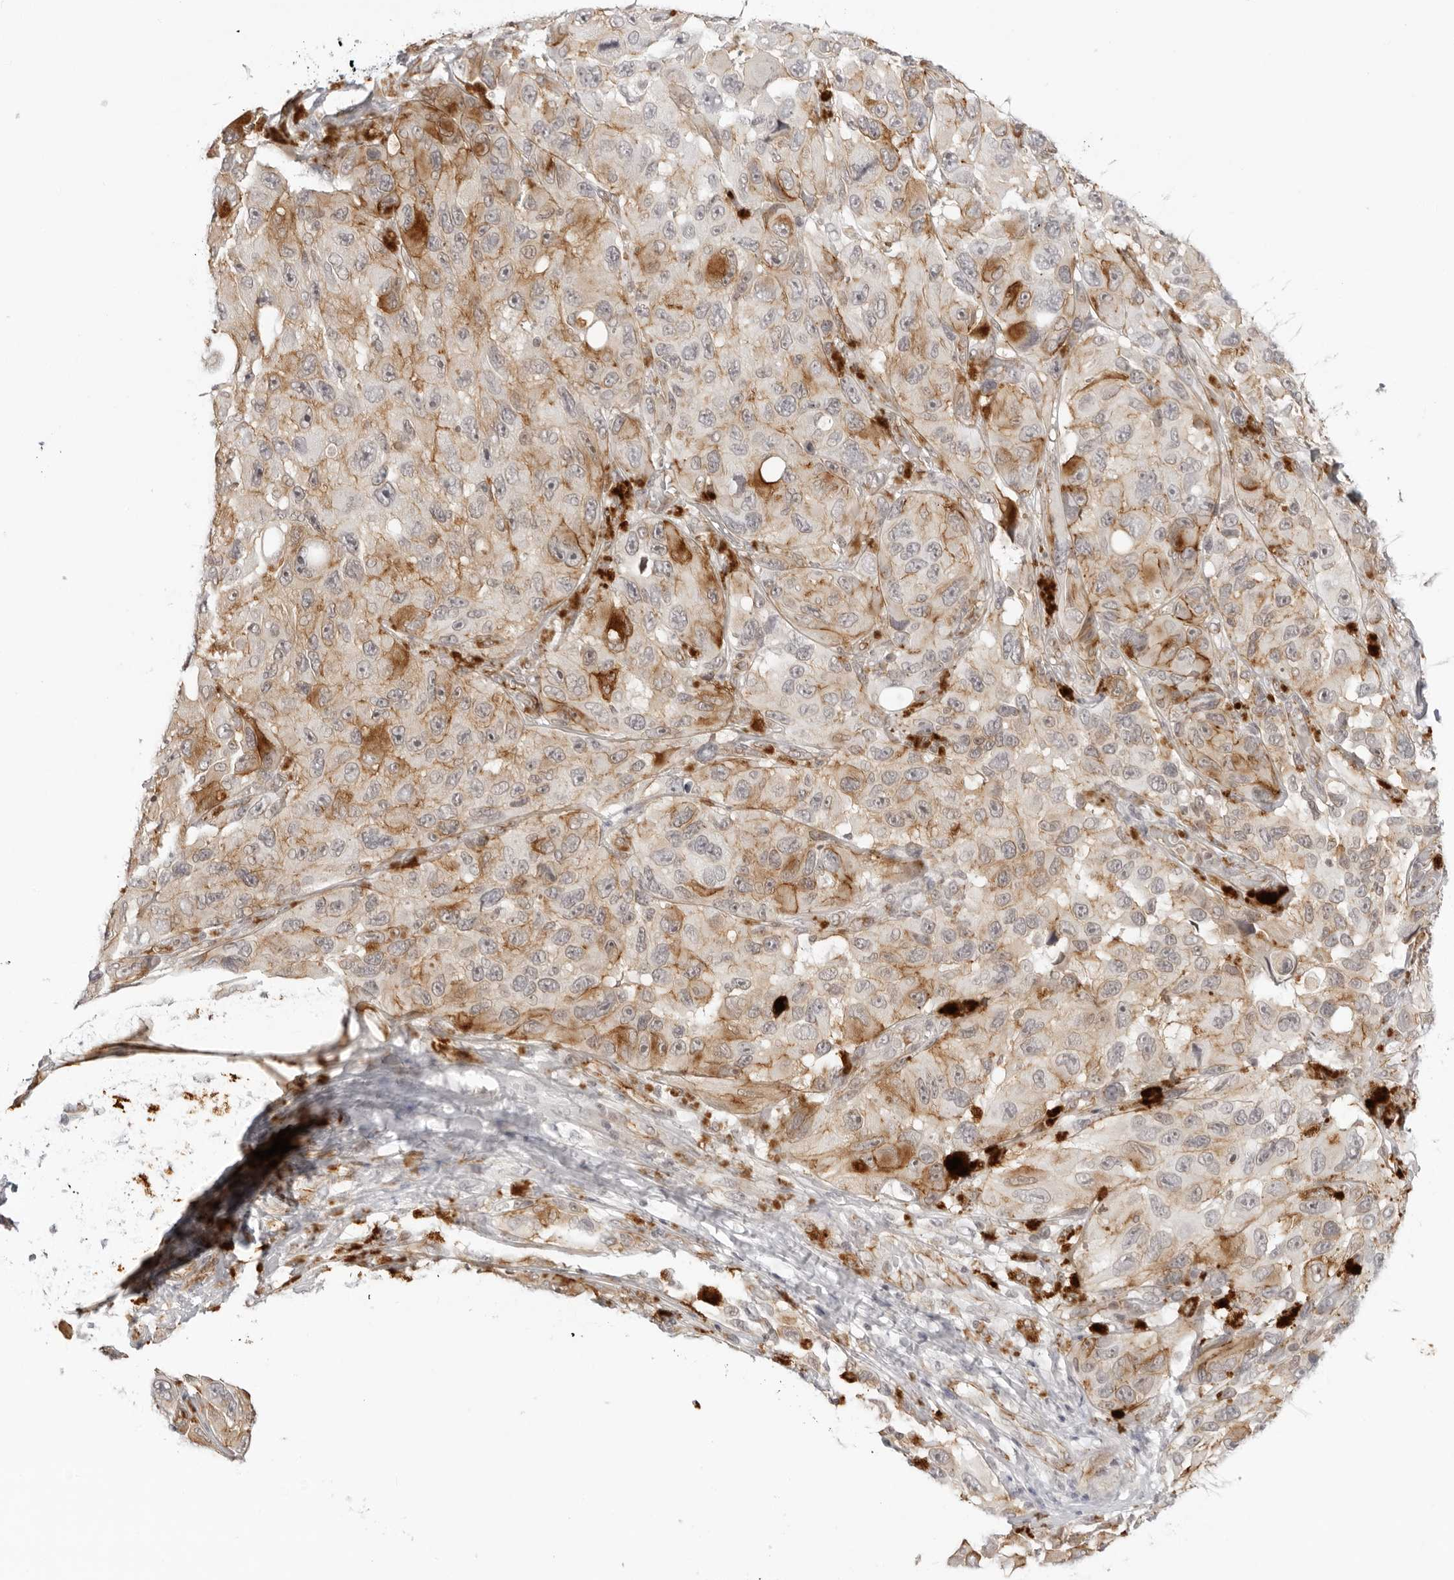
{"staining": {"intensity": "weak", "quantity": "25%-75%", "location": "cytoplasmic/membranous"}, "tissue": "melanoma", "cell_type": "Tumor cells", "image_type": "cancer", "snomed": [{"axis": "morphology", "description": "Malignant melanoma, NOS"}, {"axis": "topography", "description": "Skin"}], "caption": "IHC micrograph of melanoma stained for a protein (brown), which displays low levels of weak cytoplasmic/membranous staining in about 25%-75% of tumor cells.", "gene": "TRAPPC3", "patient": {"sex": "female", "age": 73}}